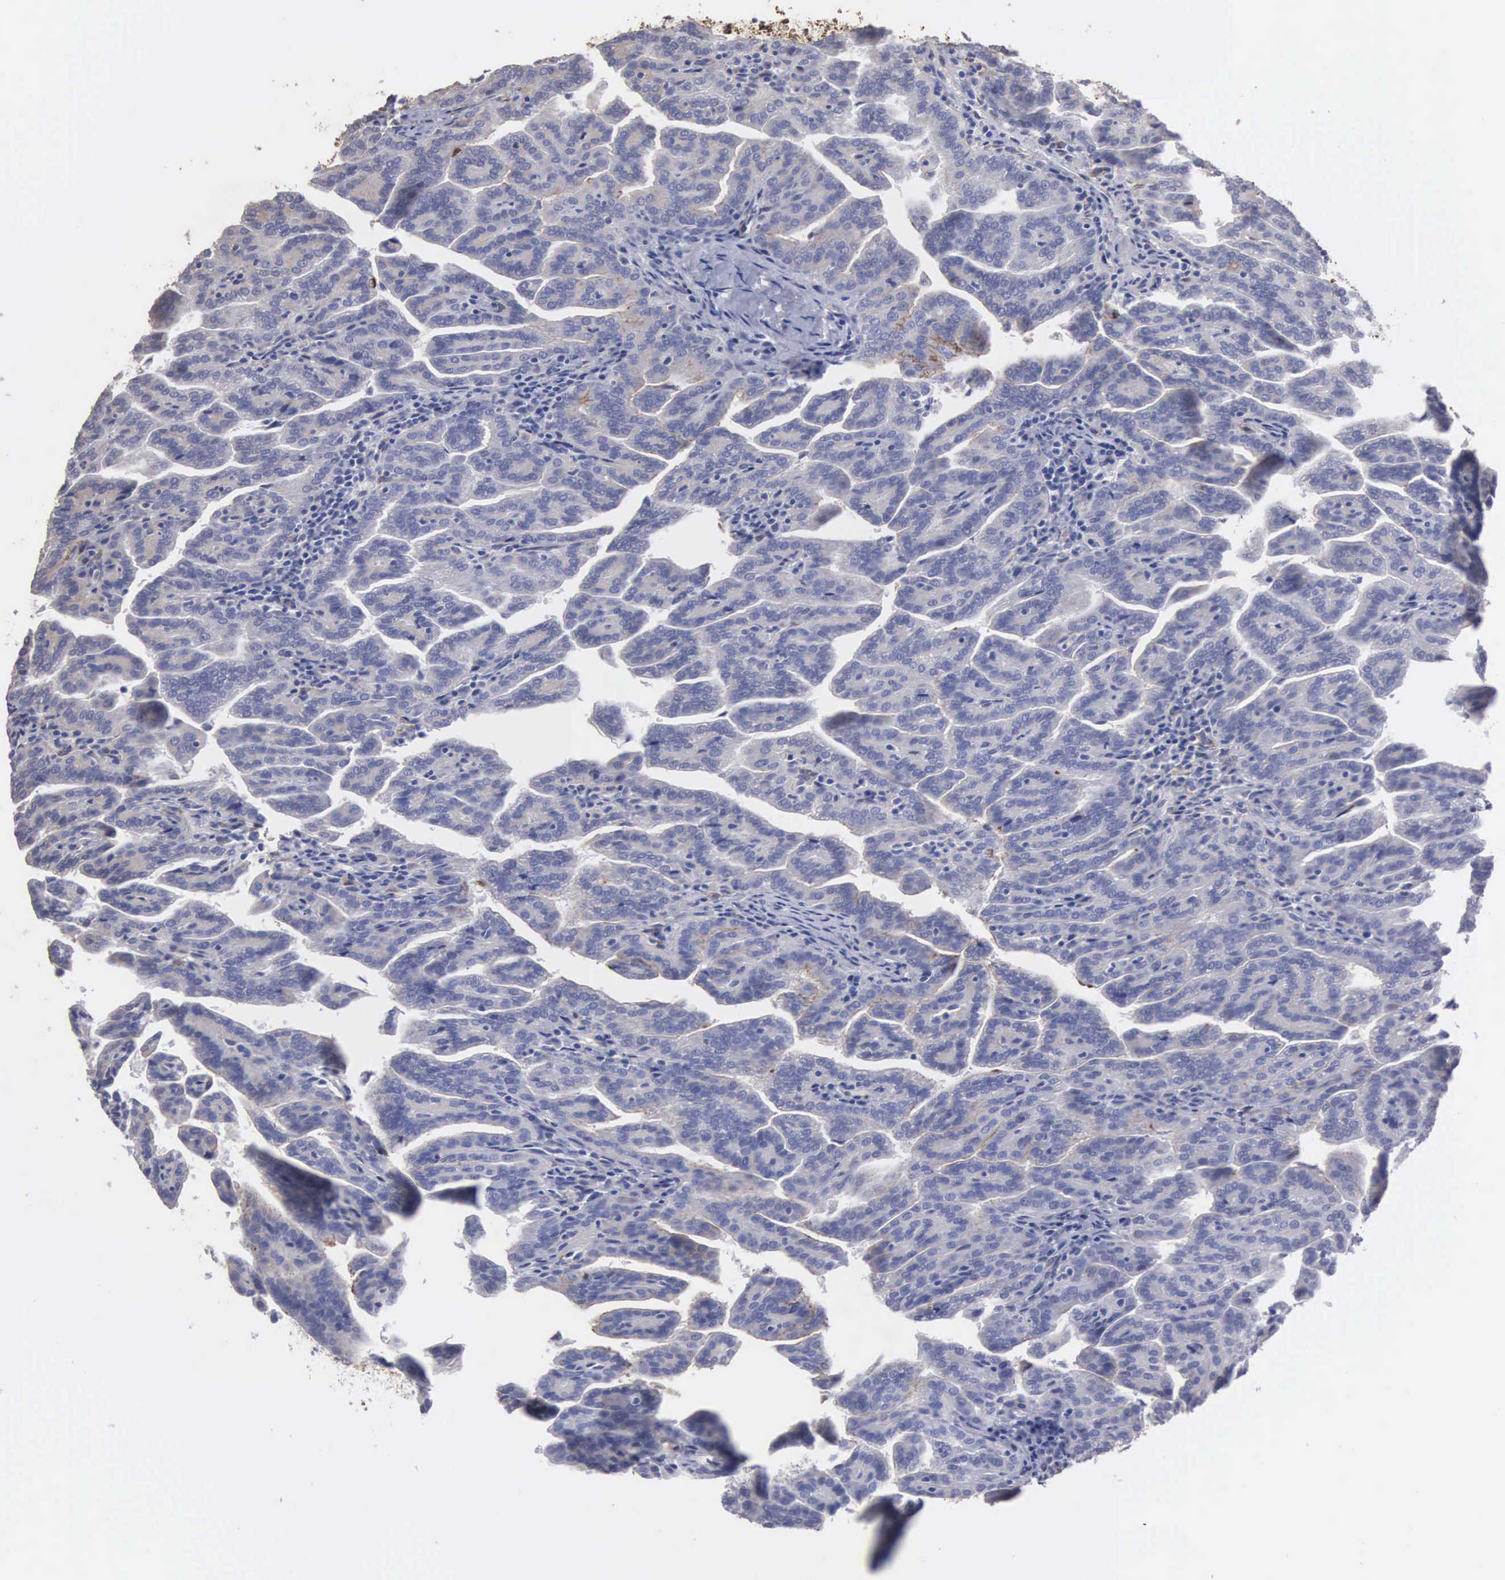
{"staining": {"intensity": "negative", "quantity": "none", "location": "none"}, "tissue": "renal cancer", "cell_type": "Tumor cells", "image_type": "cancer", "snomed": [{"axis": "morphology", "description": "Adenocarcinoma, NOS"}, {"axis": "topography", "description": "Kidney"}], "caption": "The immunohistochemistry histopathology image has no significant positivity in tumor cells of renal cancer tissue. Brightfield microscopy of immunohistochemistry (IHC) stained with DAB (brown) and hematoxylin (blue), captured at high magnification.", "gene": "LIN52", "patient": {"sex": "male", "age": 61}}